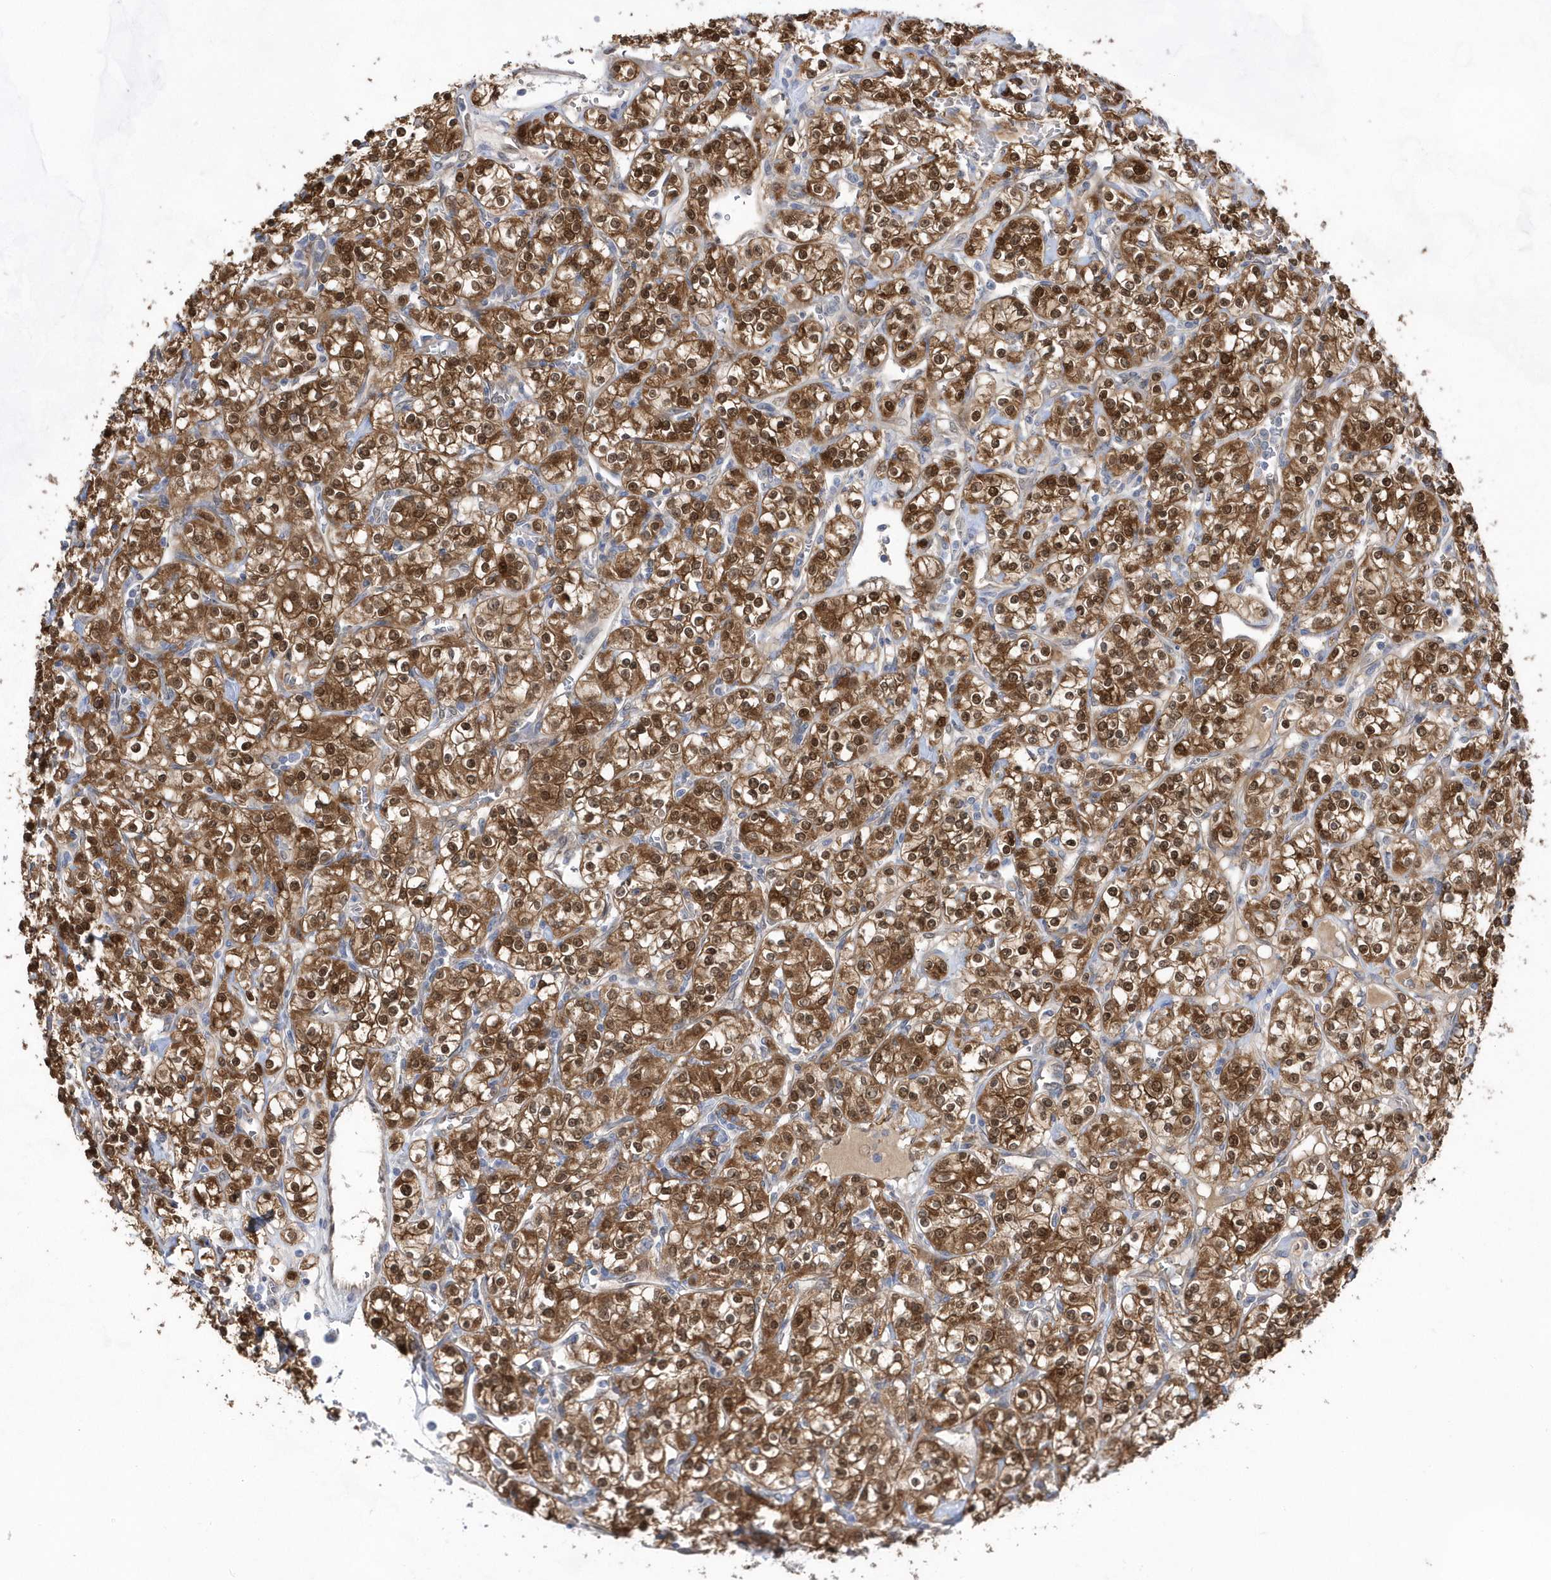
{"staining": {"intensity": "strong", "quantity": ">75%", "location": "cytoplasmic/membranous,nuclear"}, "tissue": "renal cancer", "cell_type": "Tumor cells", "image_type": "cancer", "snomed": [{"axis": "morphology", "description": "Adenocarcinoma, NOS"}, {"axis": "topography", "description": "Kidney"}], "caption": "This is an image of IHC staining of renal cancer (adenocarcinoma), which shows strong expression in the cytoplasmic/membranous and nuclear of tumor cells.", "gene": "BDH2", "patient": {"sex": "male", "age": 77}}